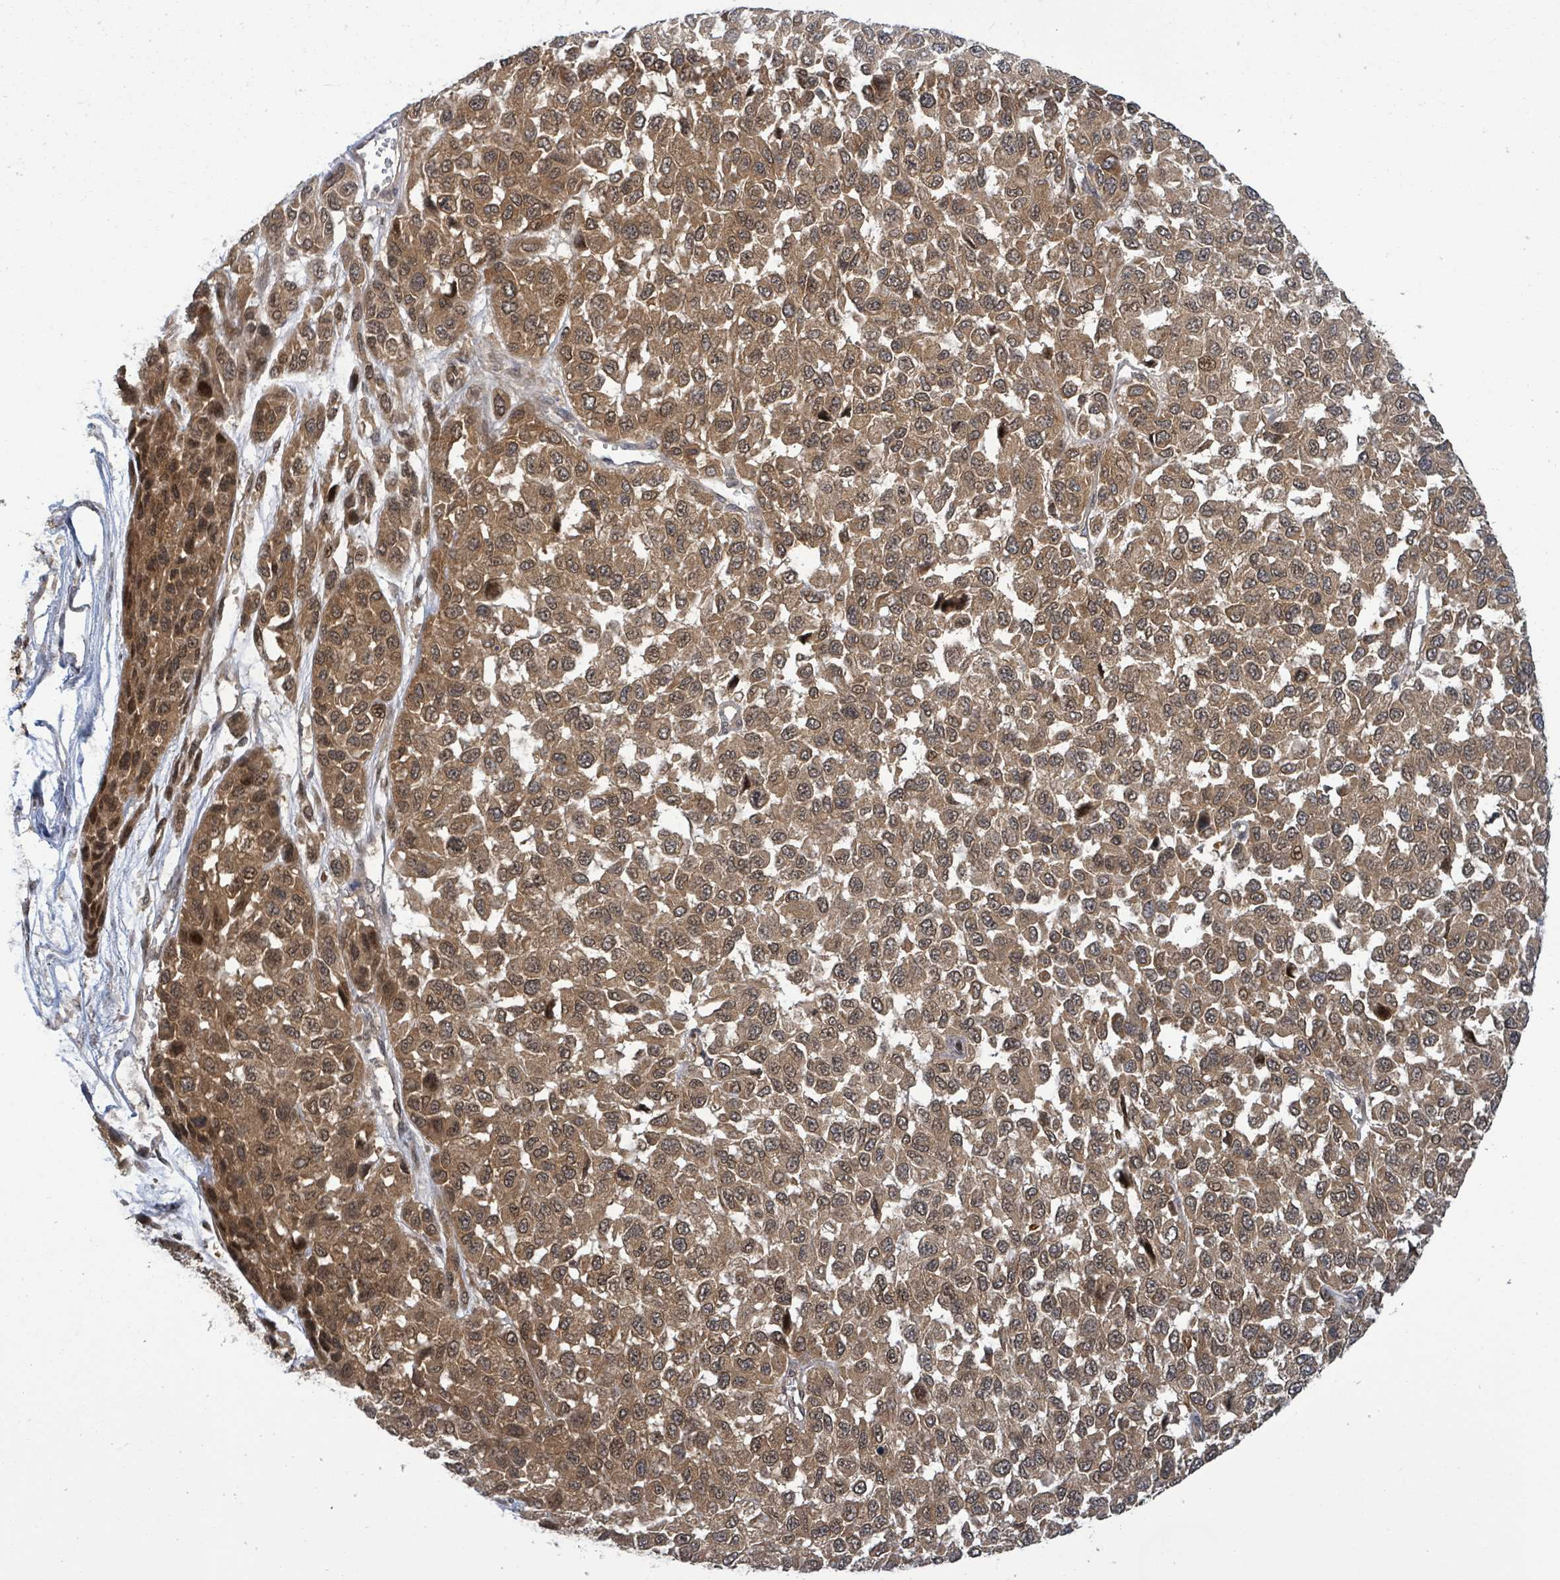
{"staining": {"intensity": "moderate", "quantity": ">75%", "location": "cytoplasmic/membranous,nuclear"}, "tissue": "melanoma", "cell_type": "Tumor cells", "image_type": "cancer", "snomed": [{"axis": "morphology", "description": "Malignant melanoma, NOS"}, {"axis": "topography", "description": "Skin"}], "caption": "IHC photomicrograph of neoplastic tissue: melanoma stained using immunohistochemistry displays medium levels of moderate protein expression localized specifically in the cytoplasmic/membranous and nuclear of tumor cells, appearing as a cytoplasmic/membranous and nuclear brown color.", "gene": "FBXO6", "patient": {"sex": "male", "age": 62}}